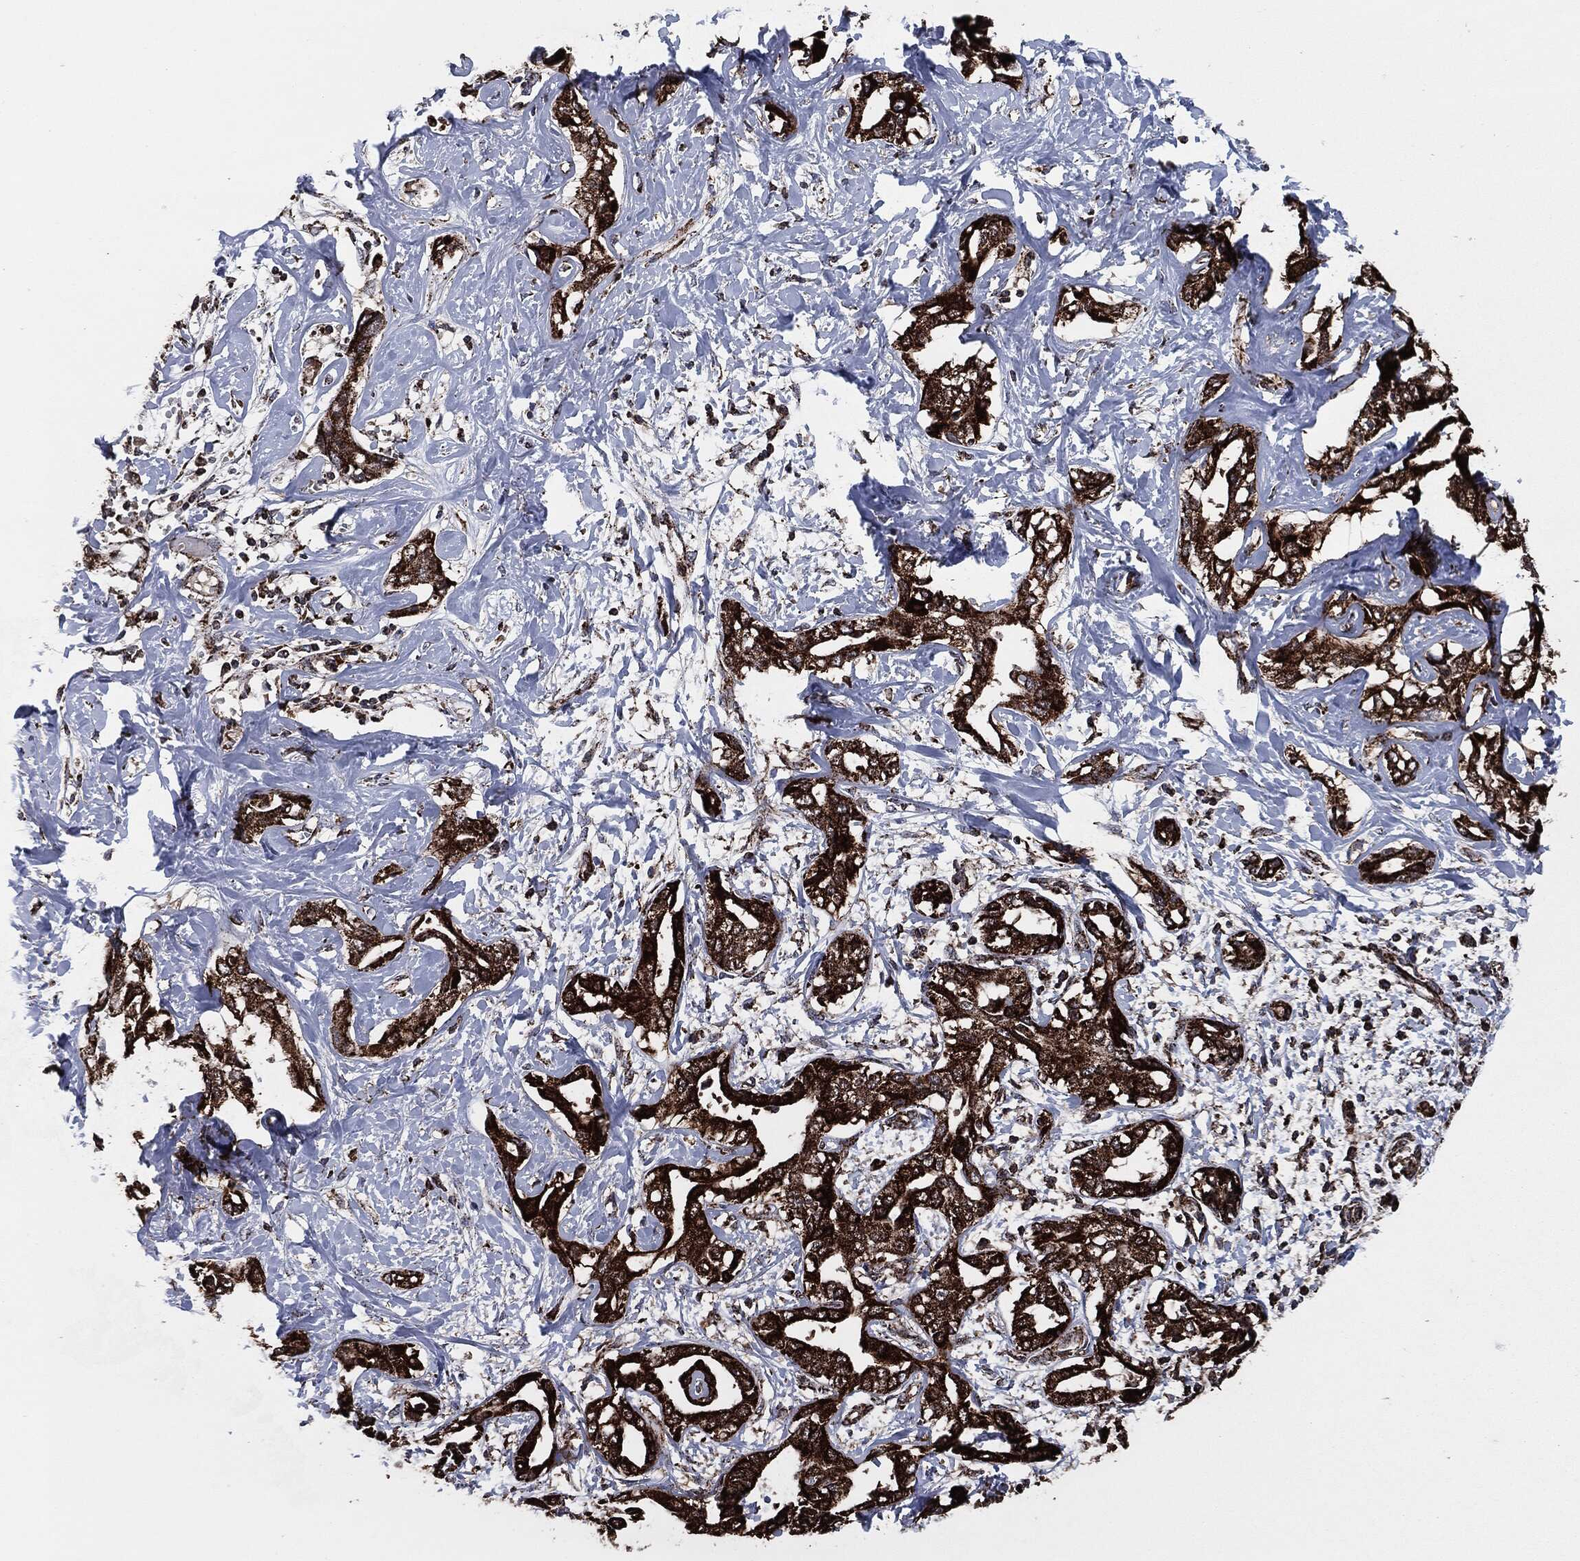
{"staining": {"intensity": "strong", "quantity": ">75%", "location": "cytoplasmic/membranous"}, "tissue": "liver cancer", "cell_type": "Tumor cells", "image_type": "cancer", "snomed": [{"axis": "morphology", "description": "Cholangiocarcinoma"}, {"axis": "topography", "description": "Liver"}], "caption": "Immunohistochemical staining of liver cancer (cholangiocarcinoma) exhibits strong cytoplasmic/membranous protein staining in approximately >75% of tumor cells.", "gene": "FH", "patient": {"sex": "male", "age": 59}}